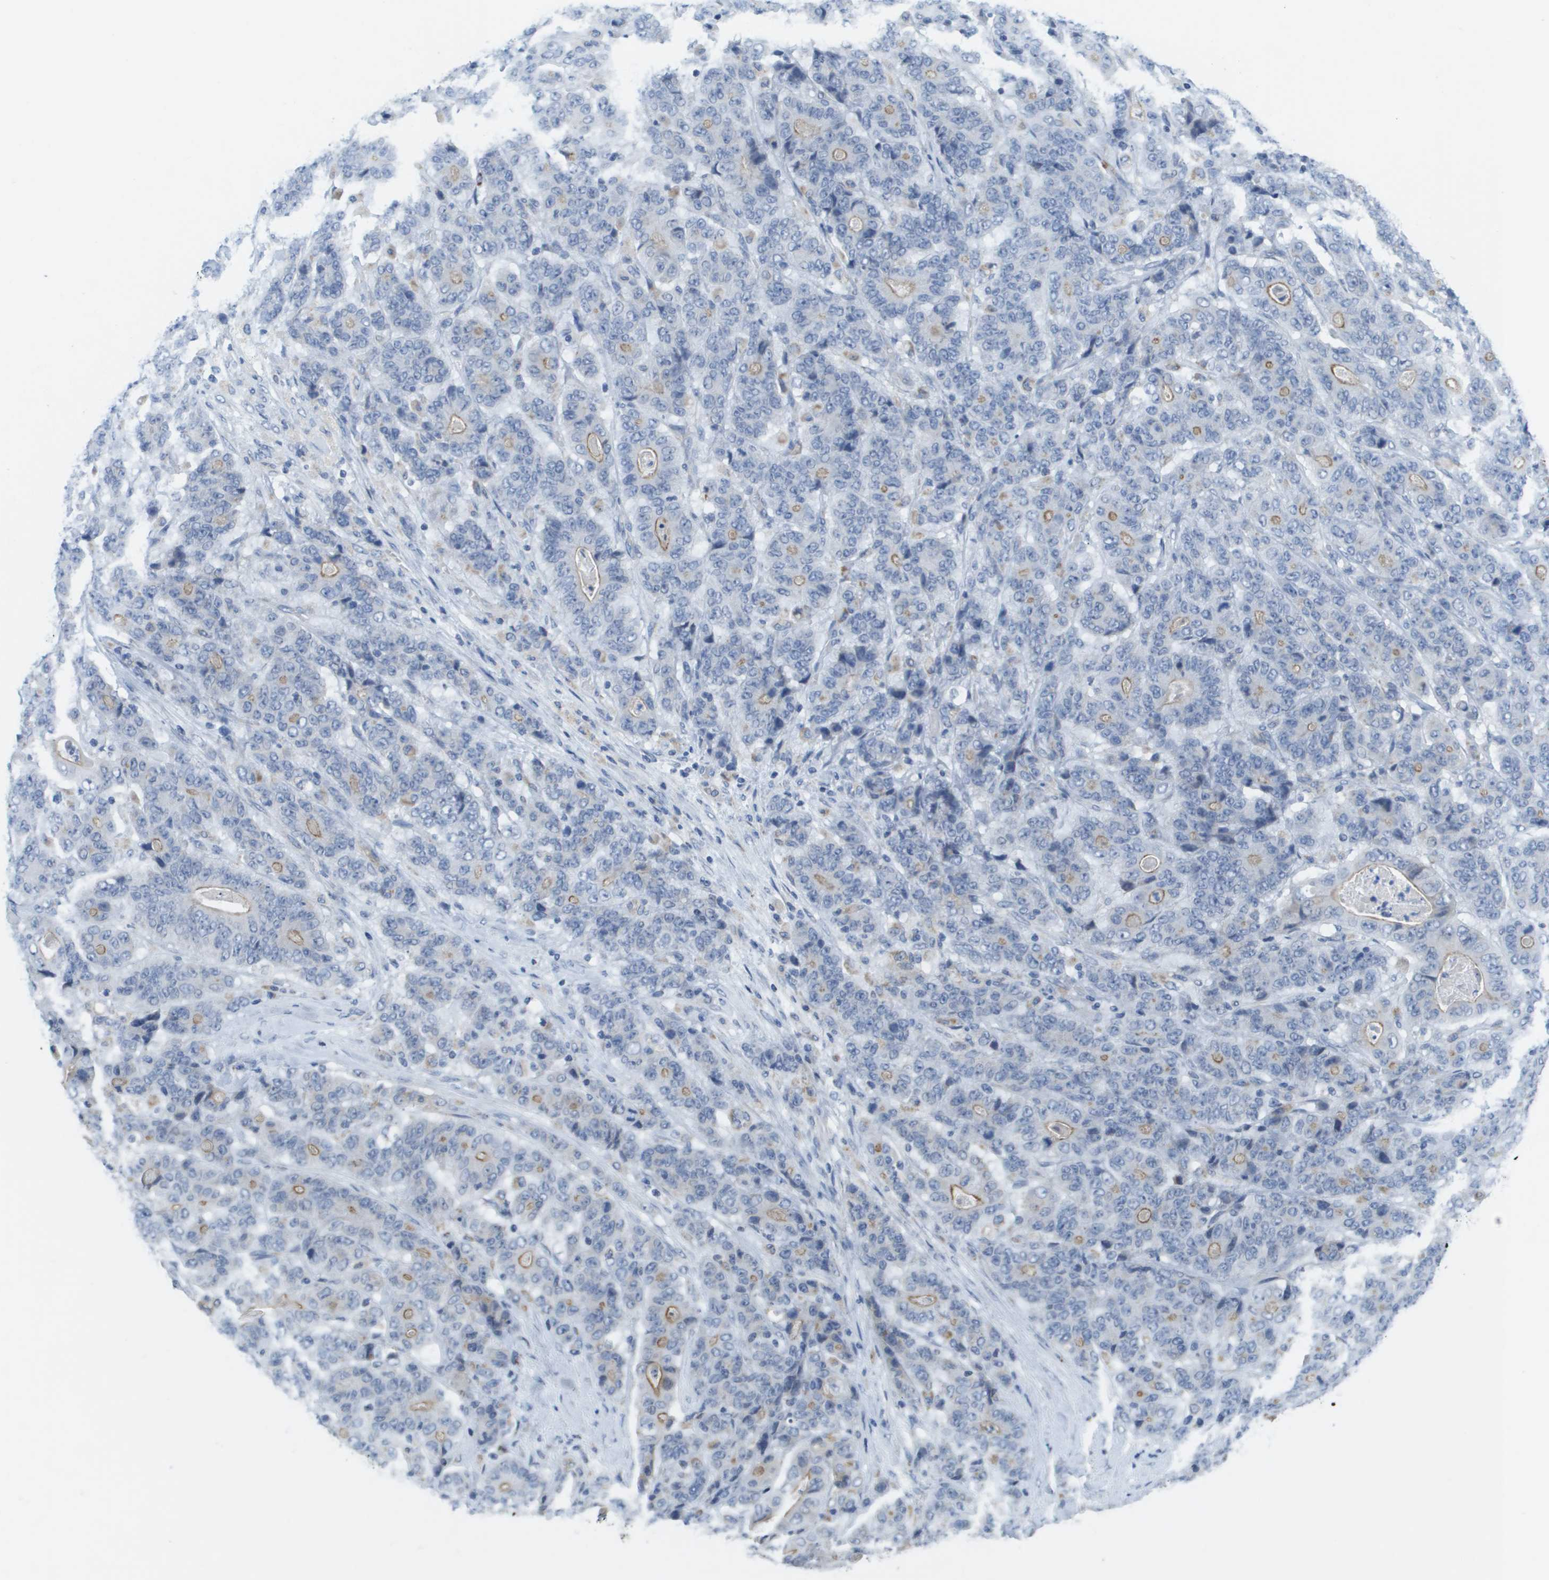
{"staining": {"intensity": "moderate", "quantity": "<25%", "location": "cytoplasmic/membranous"}, "tissue": "stomach cancer", "cell_type": "Tumor cells", "image_type": "cancer", "snomed": [{"axis": "morphology", "description": "Adenocarcinoma, NOS"}, {"axis": "topography", "description": "Stomach"}], "caption": "A low amount of moderate cytoplasmic/membranous staining is identified in about <25% of tumor cells in stomach cancer (adenocarcinoma) tissue.", "gene": "TMEM223", "patient": {"sex": "female", "age": 73}}